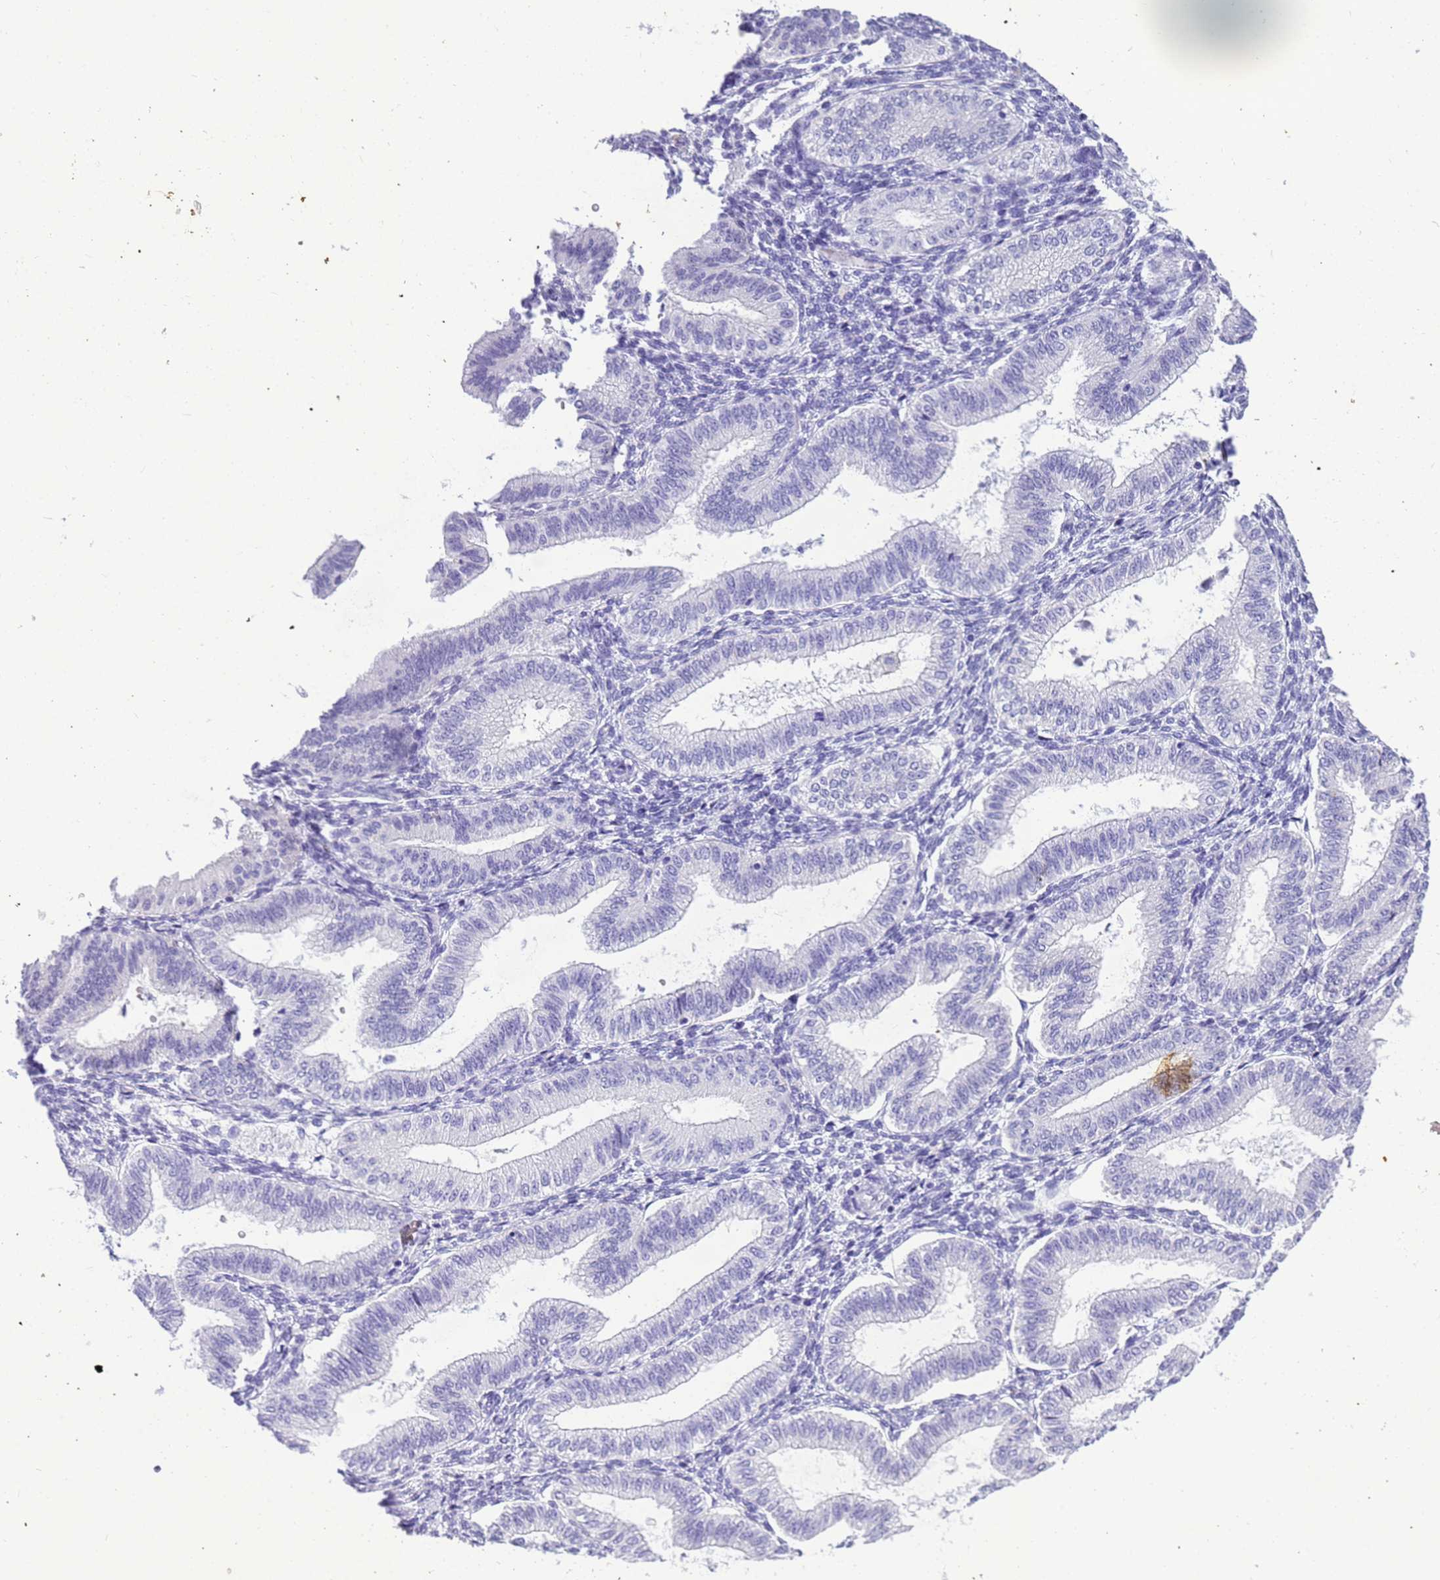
{"staining": {"intensity": "negative", "quantity": "none", "location": "none"}, "tissue": "endometrium", "cell_type": "Cells in endometrial stroma", "image_type": "normal", "snomed": [{"axis": "morphology", "description": "Normal tissue, NOS"}, {"axis": "topography", "description": "Endometrium"}], "caption": "The immunohistochemistry (IHC) histopathology image has no significant staining in cells in endometrial stroma of endometrium.", "gene": "STATH", "patient": {"sex": "female", "age": 39}}